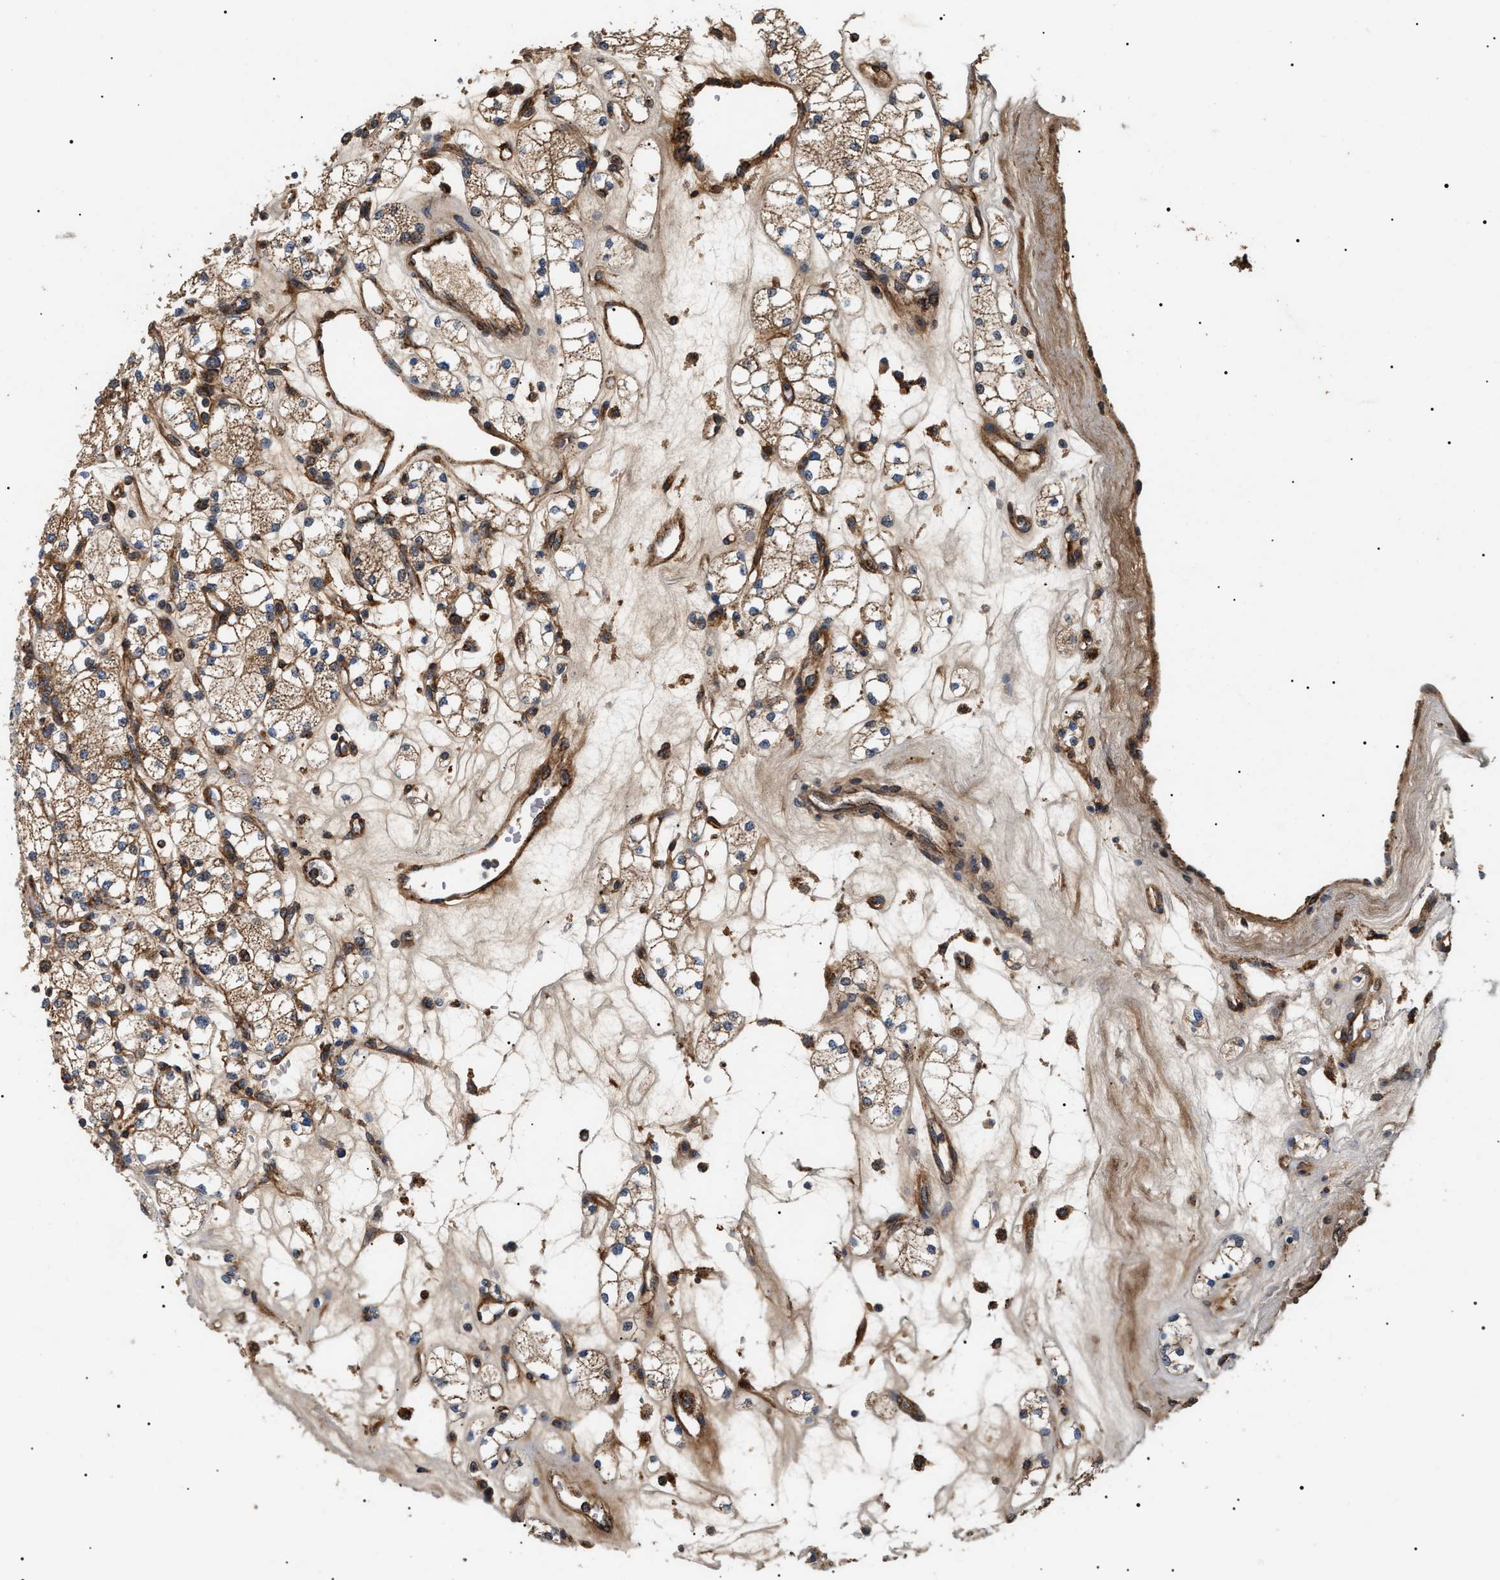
{"staining": {"intensity": "moderate", "quantity": ">75%", "location": "cytoplasmic/membranous"}, "tissue": "renal cancer", "cell_type": "Tumor cells", "image_type": "cancer", "snomed": [{"axis": "morphology", "description": "Adenocarcinoma, NOS"}, {"axis": "topography", "description": "Kidney"}], "caption": "The photomicrograph exhibits immunohistochemical staining of renal cancer. There is moderate cytoplasmic/membranous staining is present in approximately >75% of tumor cells.", "gene": "ZBTB26", "patient": {"sex": "male", "age": 77}}